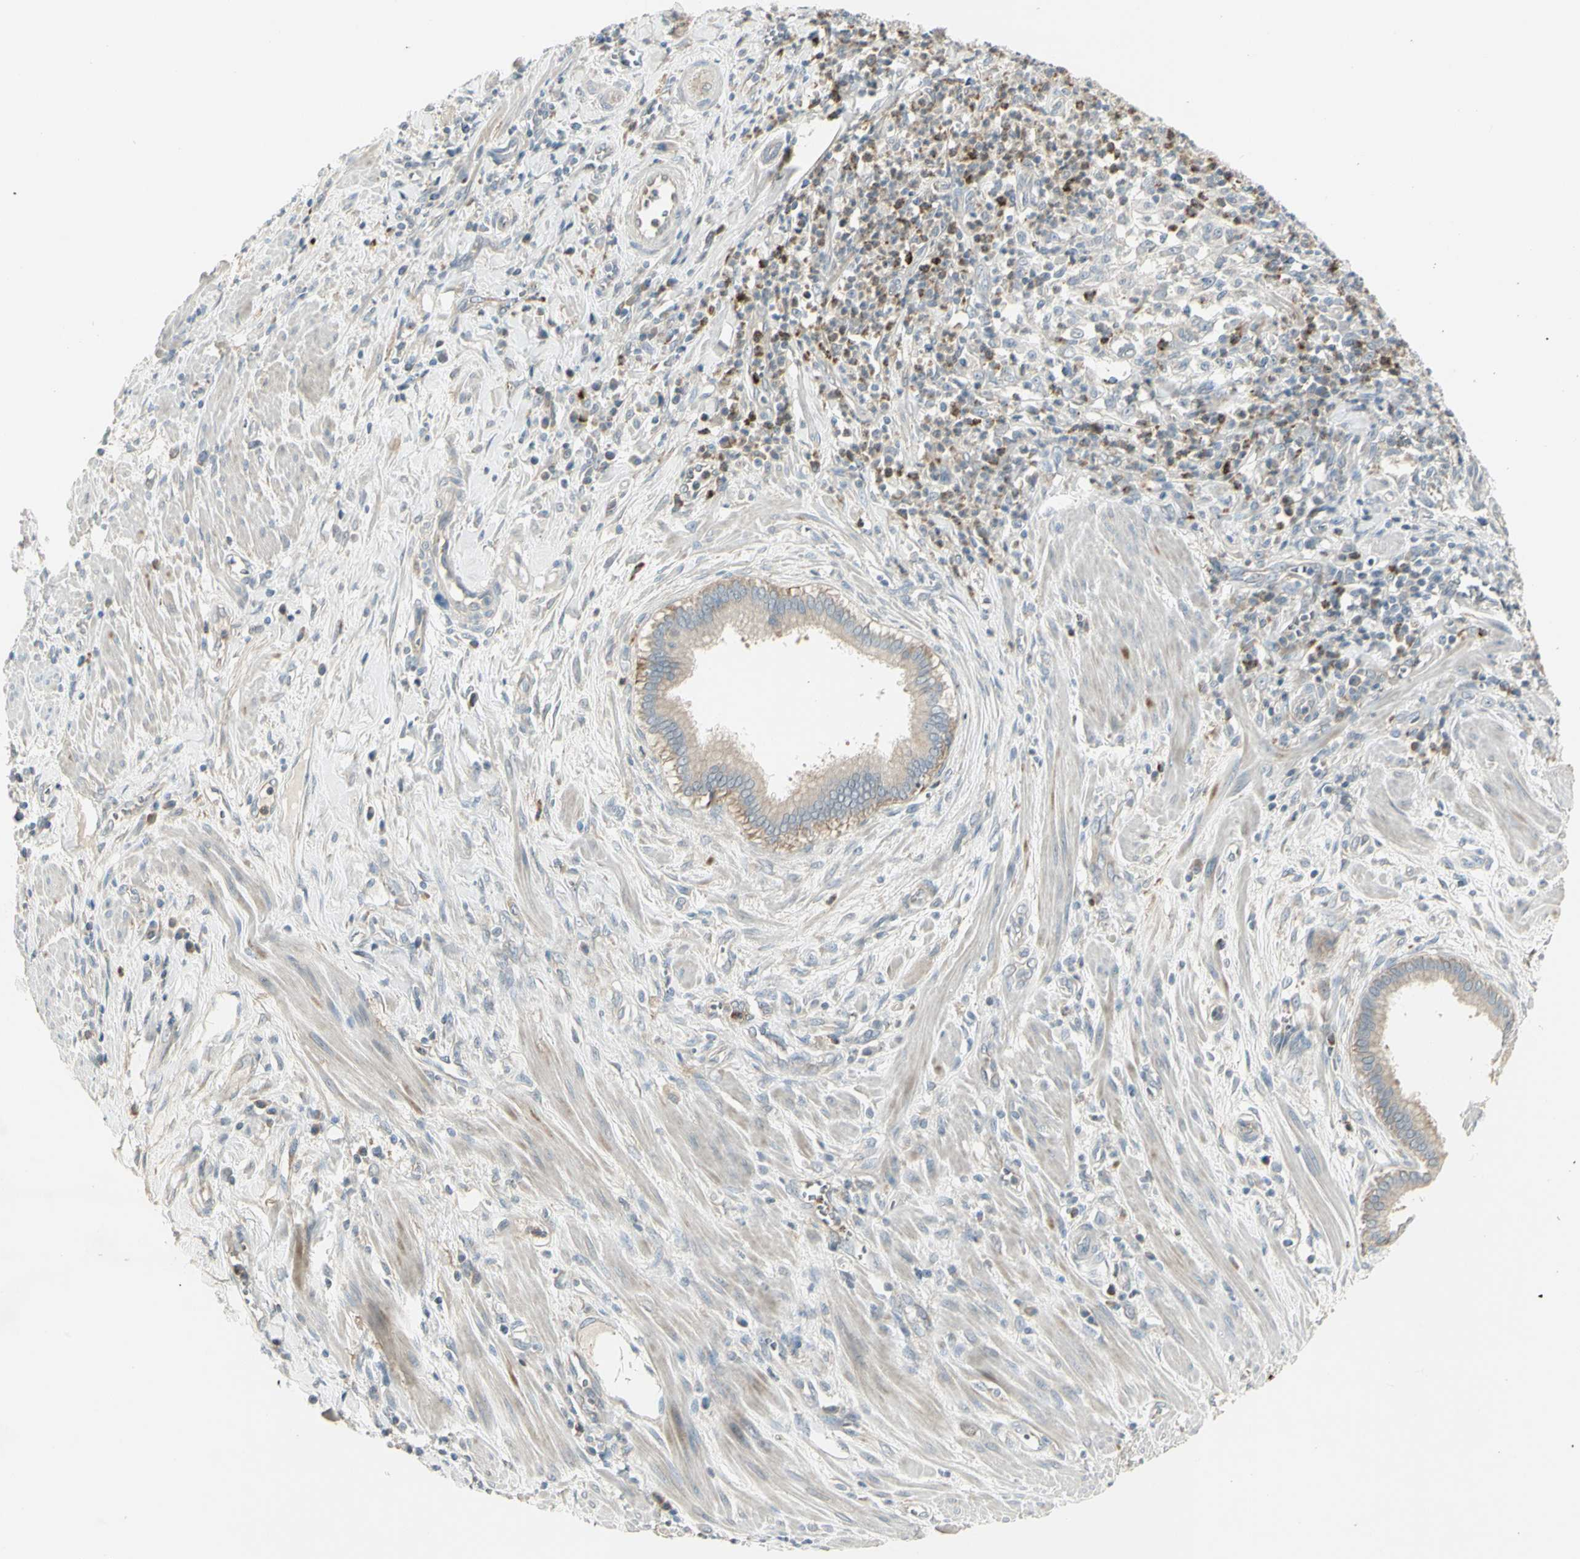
{"staining": {"intensity": "moderate", "quantity": "<25%", "location": "cytoplasmic/membranous"}, "tissue": "pancreatic cancer", "cell_type": "Tumor cells", "image_type": "cancer", "snomed": [{"axis": "morphology", "description": "Normal tissue, NOS"}, {"axis": "topography", "description": "Lymph node"}], "caption": "Protein analysis of pancreatic cancer tissue reveals moderate cytoplasmic/membranous positivity in approximately <25% of tumor cells.", "gene": "CCNB2", "patient": {"sex": "male", "age": 50}}